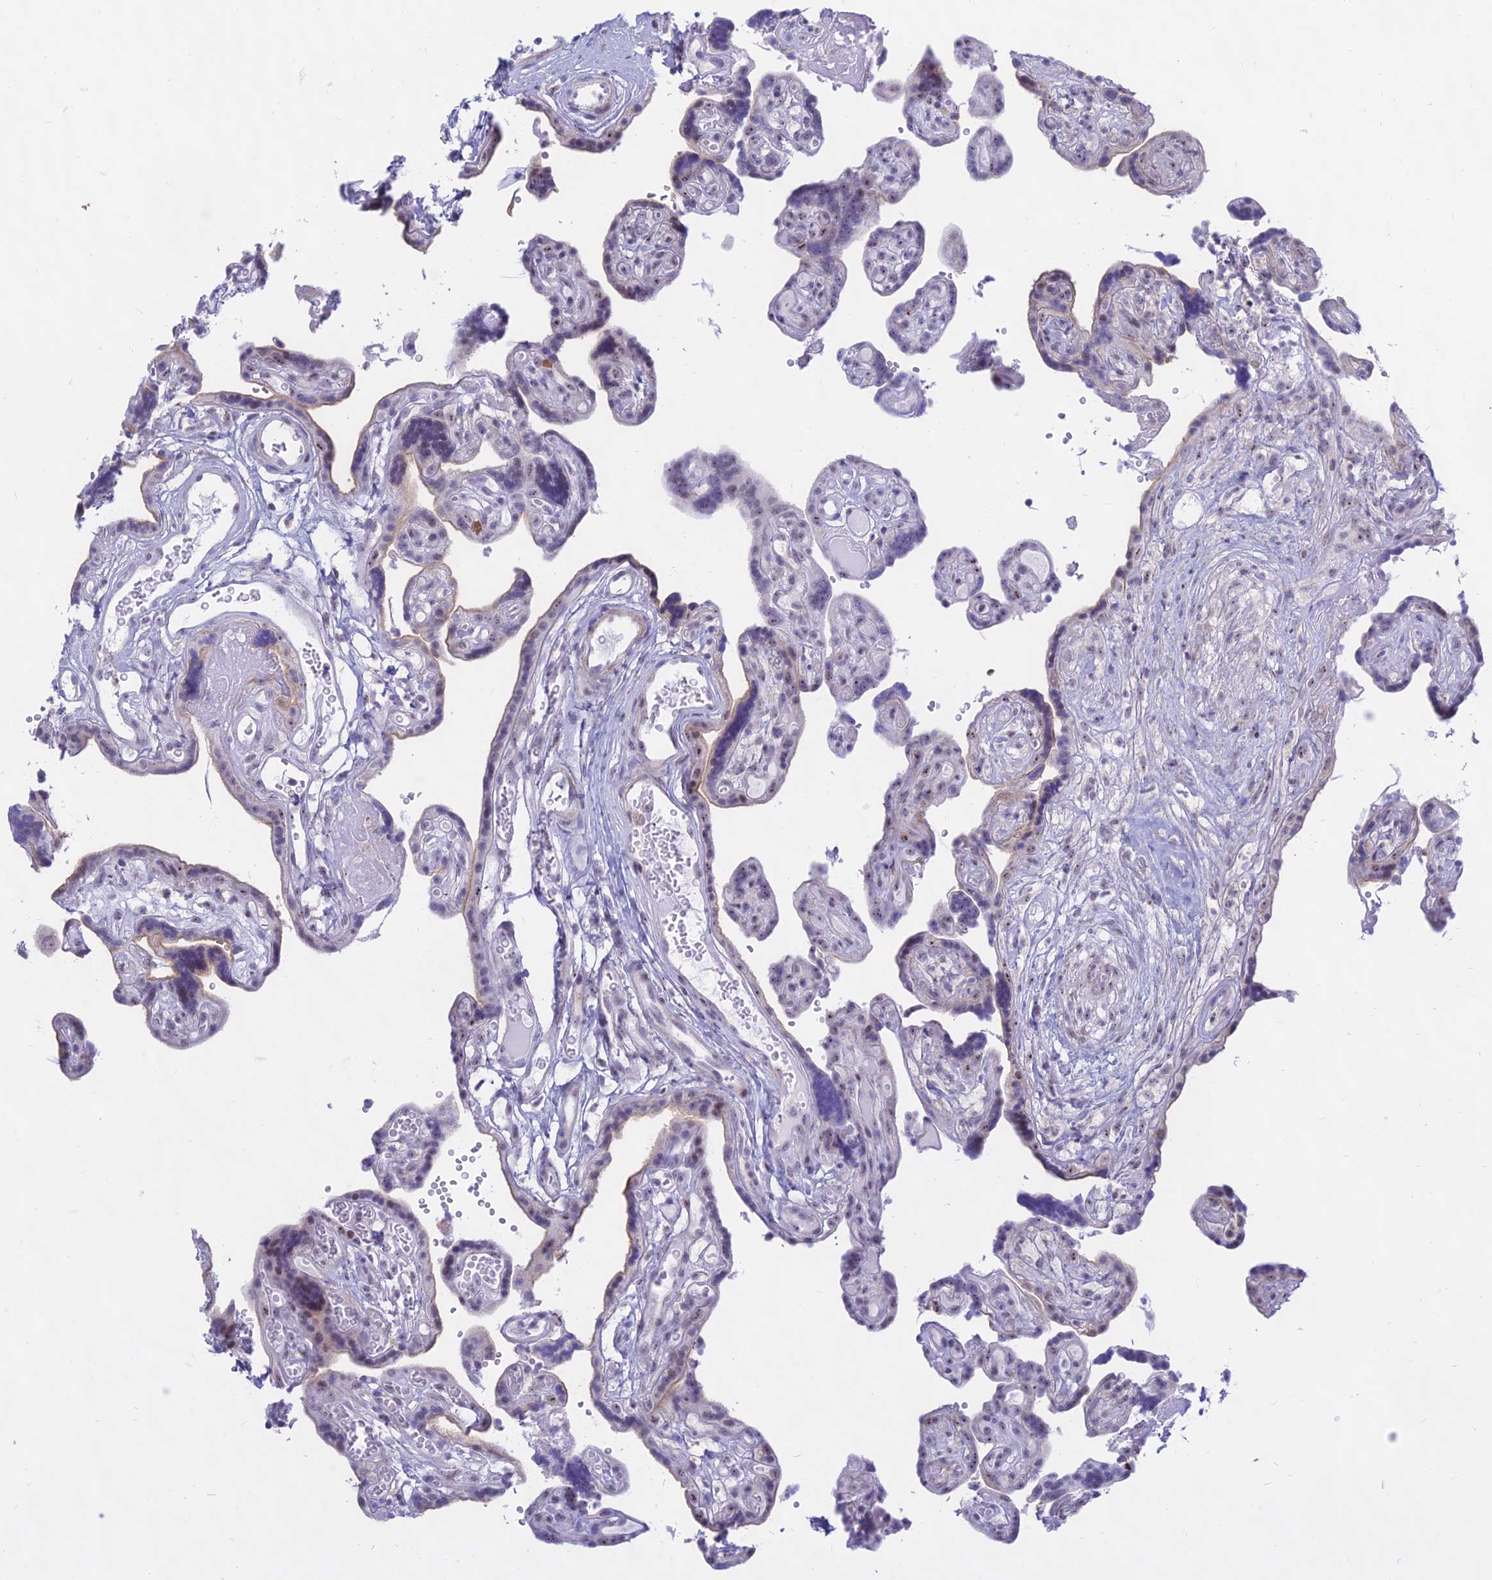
{"staining": {"intensity": "moderate", "quantity": "<25%", "location": "nuclear"}, "tissue": "placenta", "cell_type": "Decidual cells", "image_type": "normal", "snomed": [{"axis": "morphology", "description": "Normal tissue, NOS"}, {"axis": "topography", "description": "Placenta"}], "caption": "DAB (3,3'-diaminobenzidine) immunohistochemical staining of benign placenta exhibits moderate nuclear protein positivity in approximately <25% of decidual cells.", "gene": "KRR1", "patient": {"sex": "female", "age": 30}}